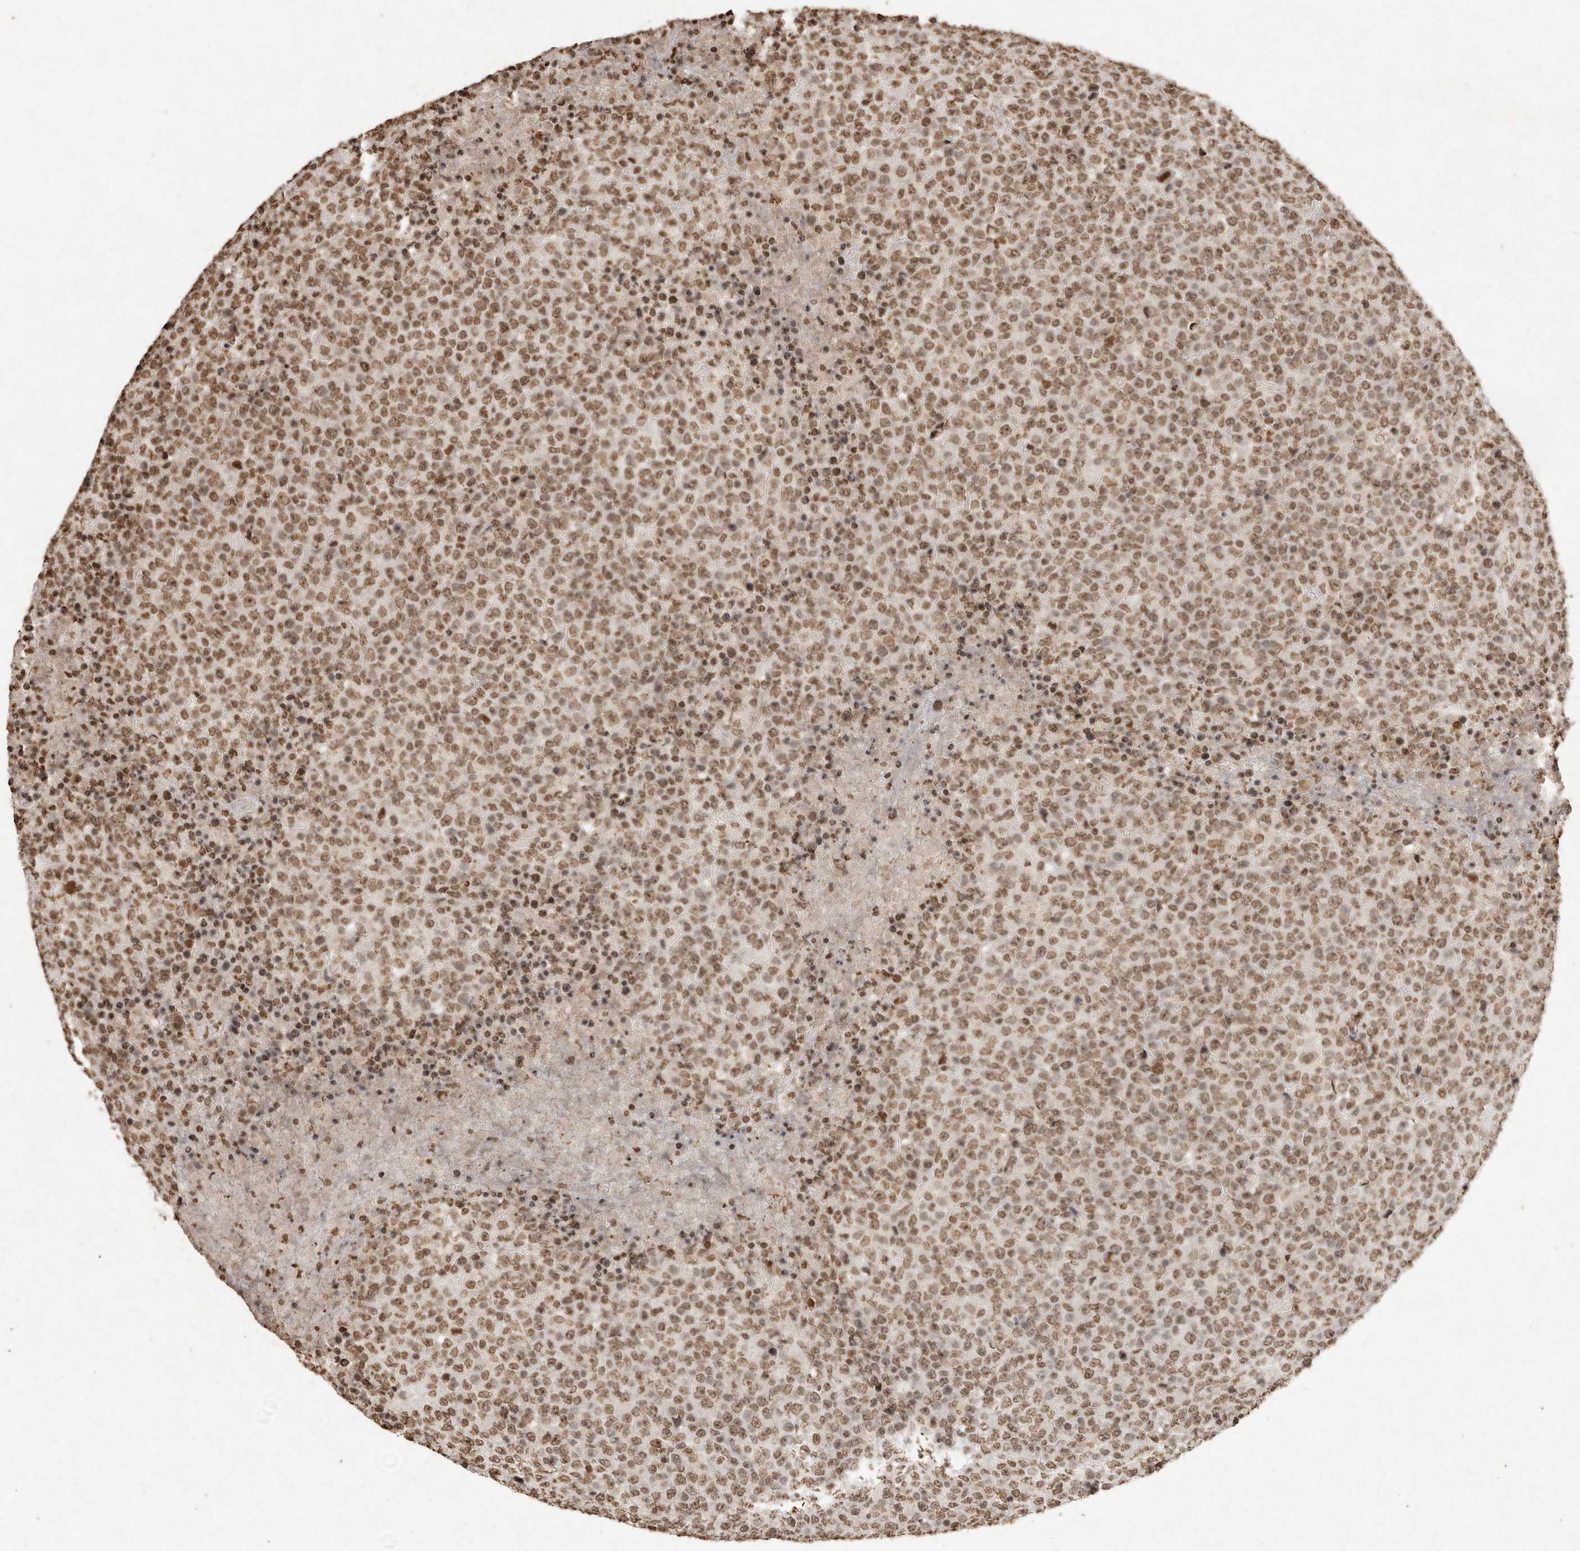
{"staining": {"intensity": "moderate", "quantity": ">75%", "location": "nuclear"}, "tissue": "lymphoma", "cell_type": "Tumor cells", "image_type": "cancer", "snomed": [{"axis": "morphology", "description": "Malignant lymphoma, non-Hodgkin's type, High grade"}, {"axis": "topography", "description": "Lymph node"}], "caption": "Protein staining by IHC displays moderate nuclear positivity in about >75% of tumor cells in high-grade malignant lymphoma, non-Hodgkin's type.", "gene": "NKX3-2", "patient": {"sex": "male", "age": 13}}